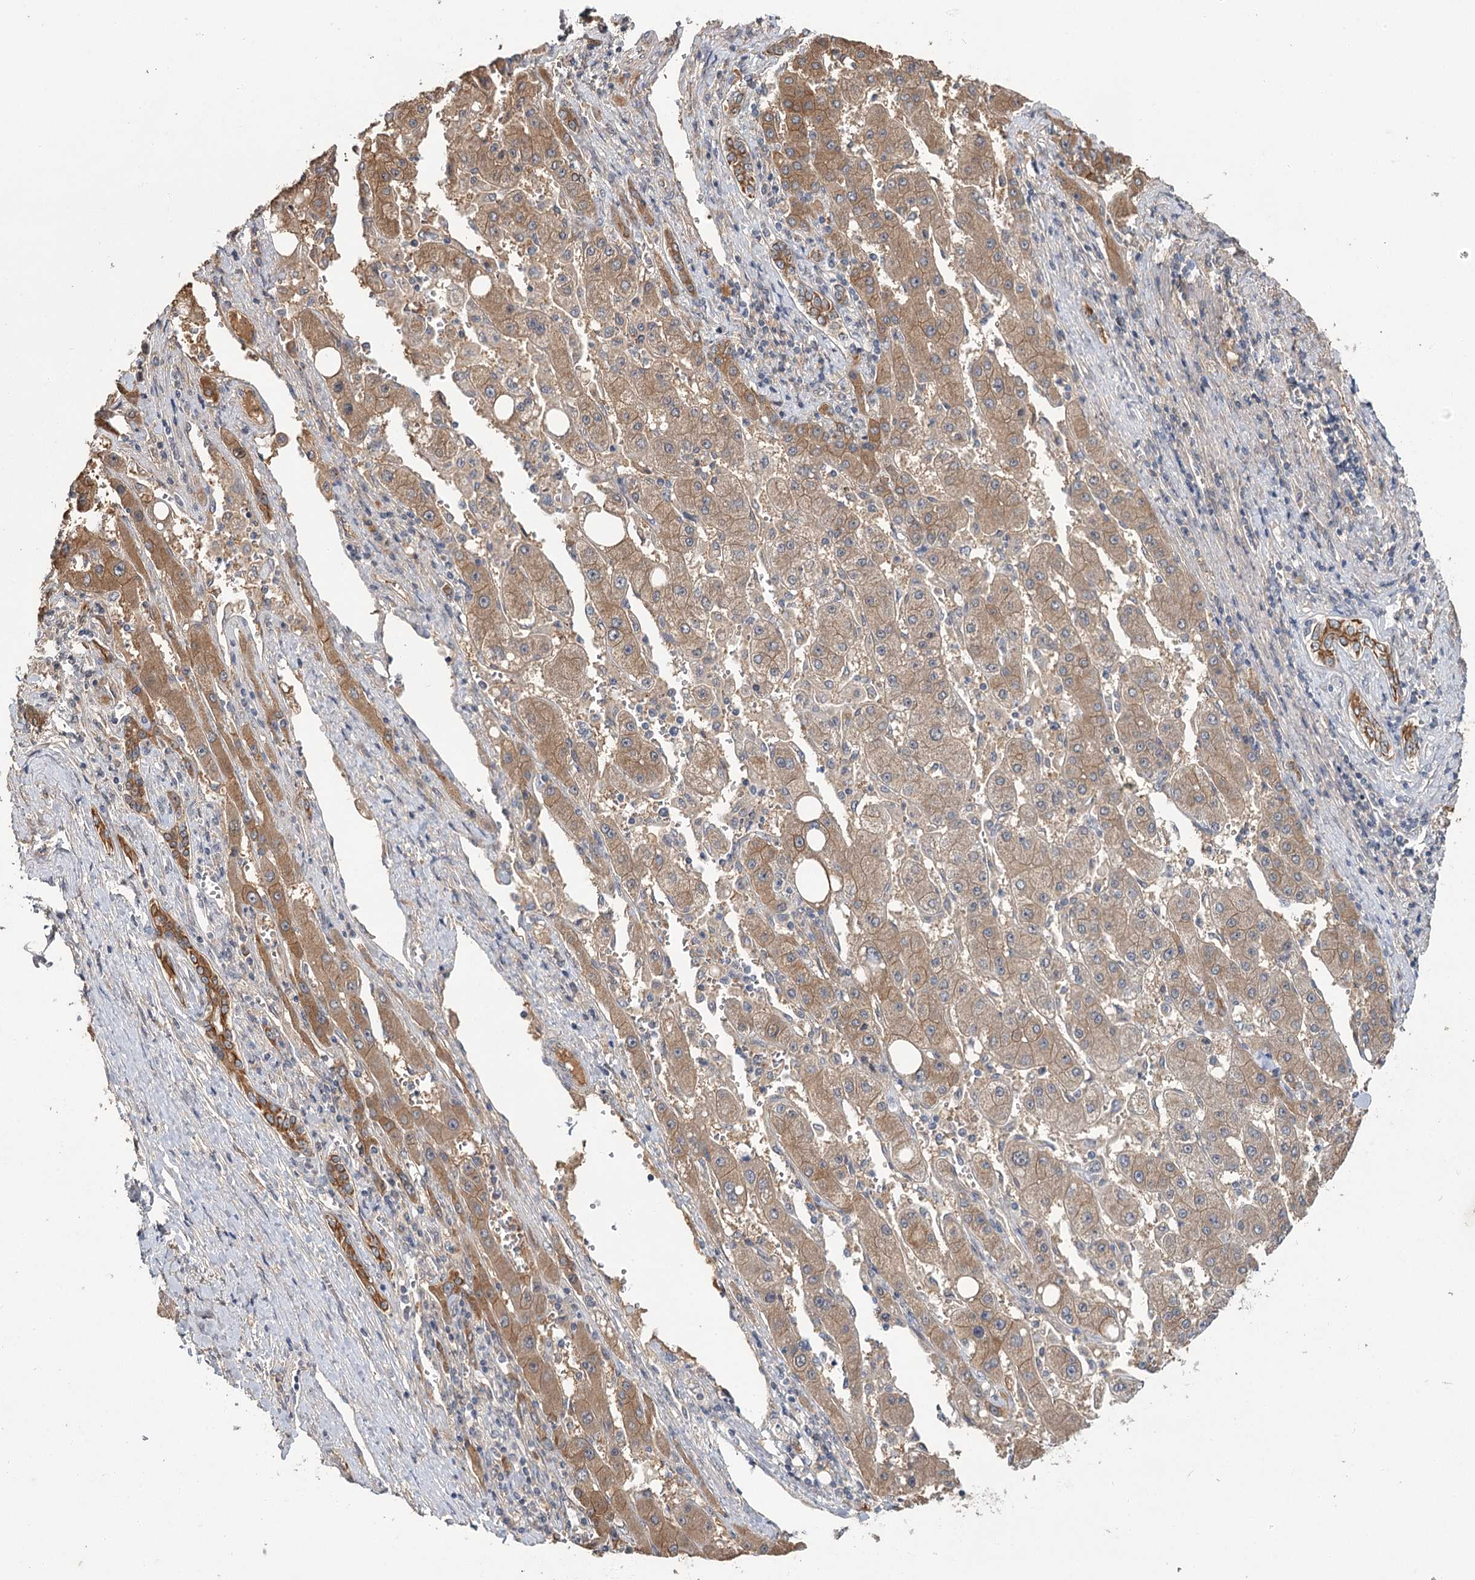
{"staining": {"intensity": "moderate", "quantity": "25%-75%", "location": "cytoplasmic/membranous"}, "tissue": "liver cancer", "cell_type": "Tumor cells", "image_type": "cancer", "snomed": [{"axis": "morphology", "description": "Carcinoma, Hepatocellular, NOS"}, {"axis": "topography", "description": "Liver"}], "caption": "Hepatocellular carcinoma (liver) stained with IHC displays moderate cytoplasmic/membranous expression in approximately 25%-75% of tumor cells. (IHC, brightfield microscopy, high magnification).", "gene": "MFN1", "patient": {"sex": "female", "age": 73}}